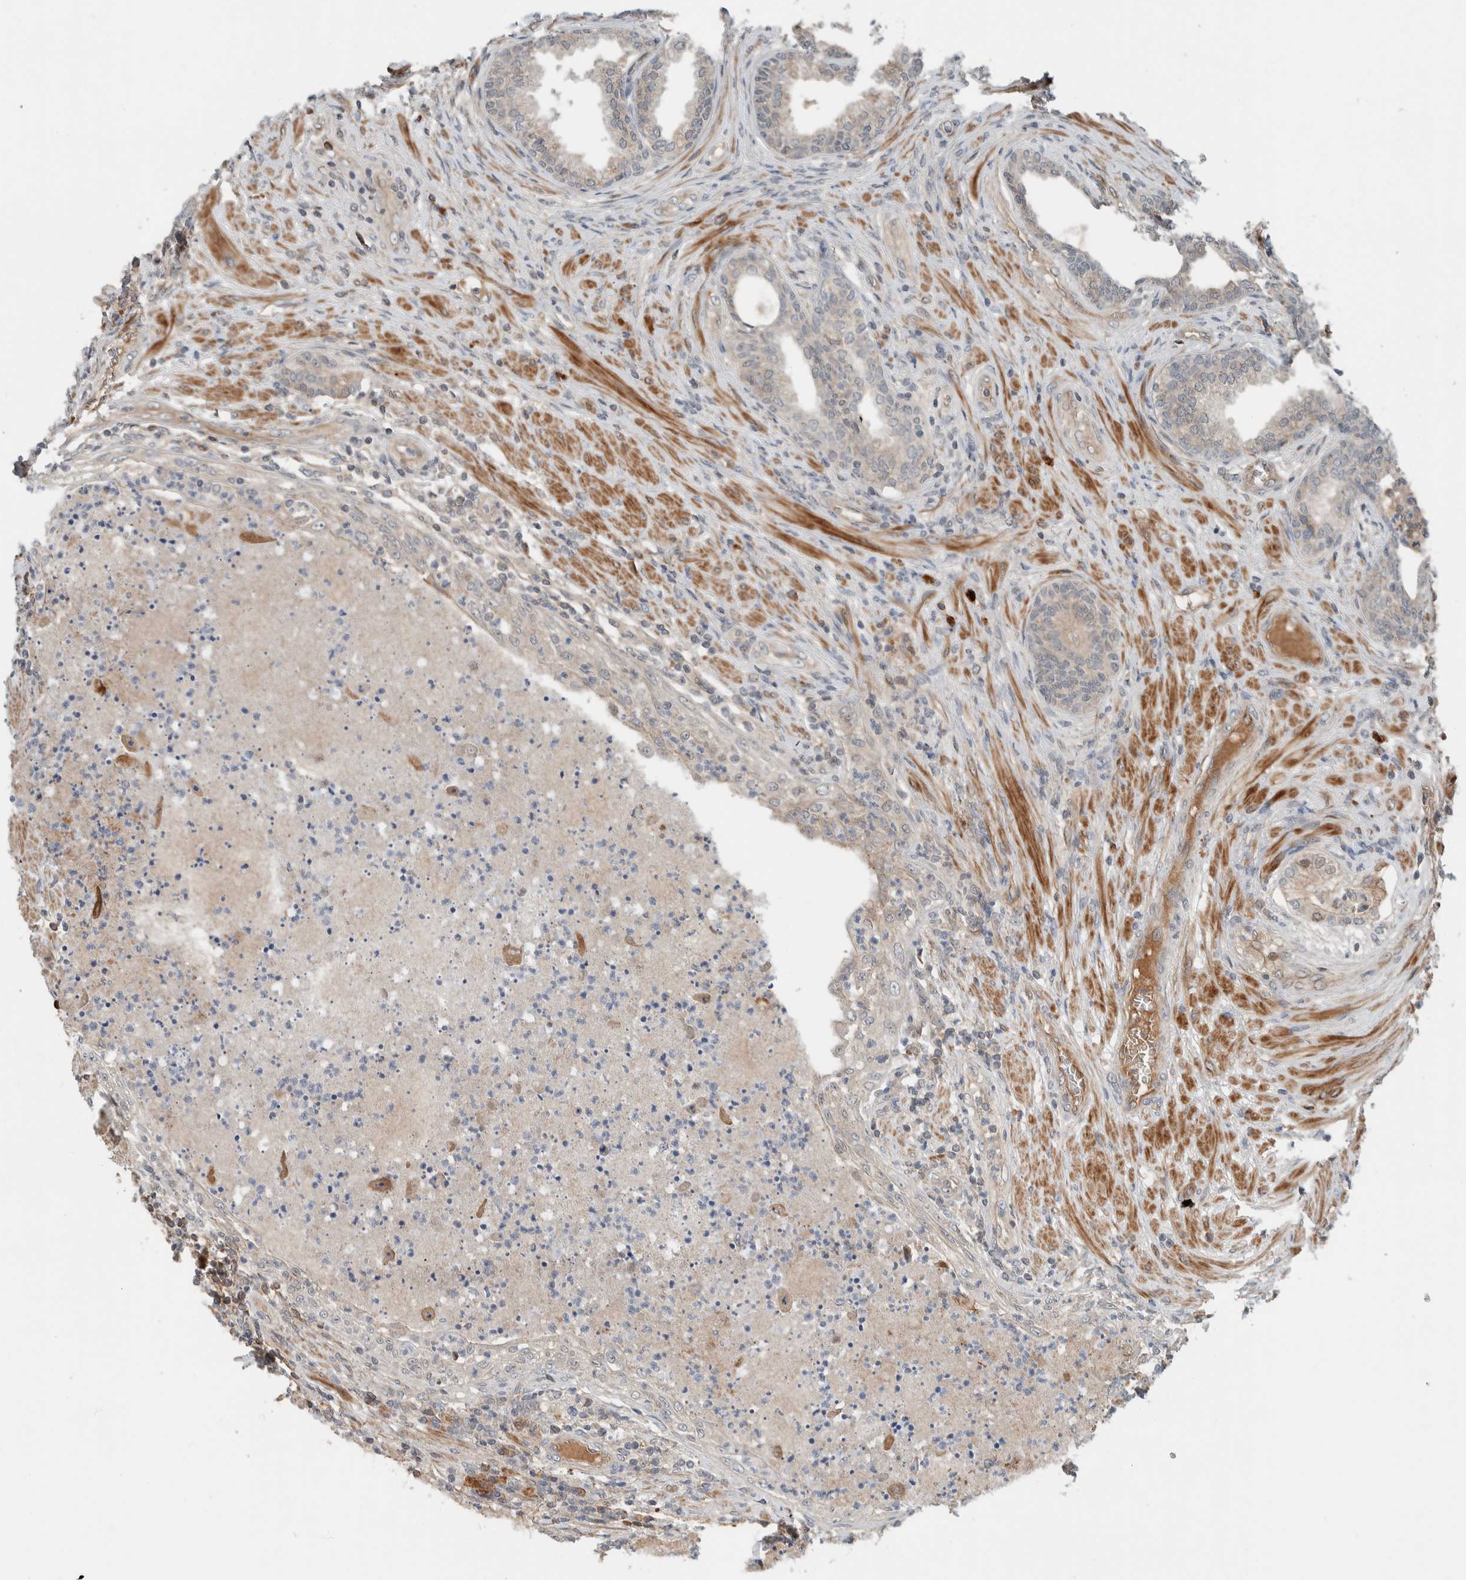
{"staining": {"intensity": "weak", "quantity": ">75%", "location": "cytoplasmic/membranous"}, "tissue": "prostate", "cell_type": "Glandular cells", "image_type": "normal", "snomed": [{"axis": "morphology", "description": "Normal tissue, NOS"}, {"axis": "topography", "description": "Prostate"}], "caption": "This histopathology image displays IHC staining of benign human prostate, with low weak cytoplasmic/membranous positivity in about >75% of glandular cells.", "gene": "ARMC7", "patient": {"sex": "male", "age": 76}}